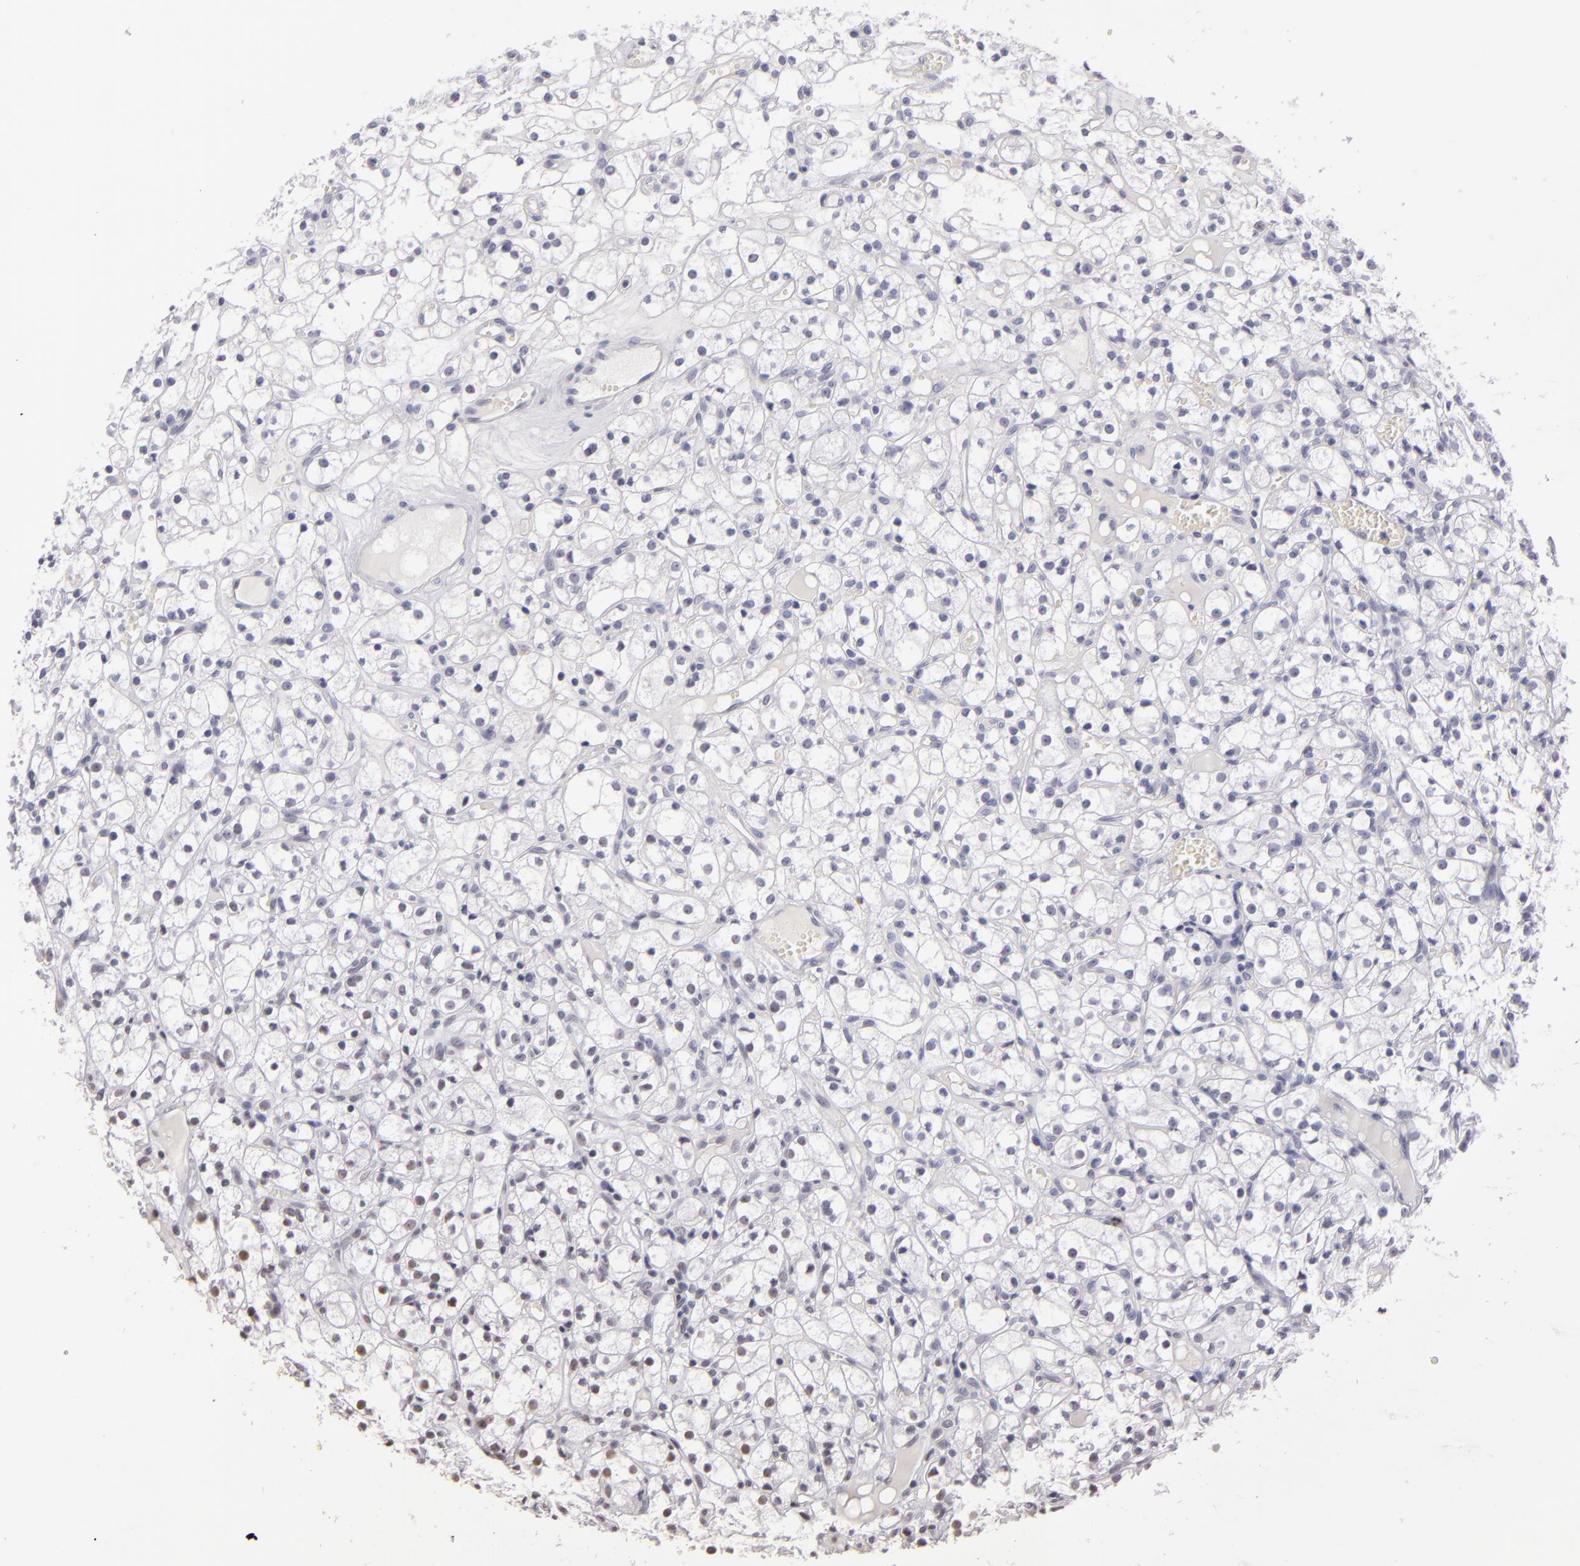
{"staining": {"intensity": "negative", "quantity": "none", "location": "none"}, "tissue": "renal cancer", "cell_type": "Tumor cells", "image_type": "cancer", "snomed": [{"axis": "morphology", "description": "Adenocarcinoma, NOS"}, {"axis": "topography", "description": "Kidney"}], "caption": "Immunohistochemistry histopathology image of human renal cancer (adenocarcinoma) stained for a protein (brown), which reveals no expression in tumor cells.", "gene": "INTS6", "patient": {"sex": "male", "age": 61}}